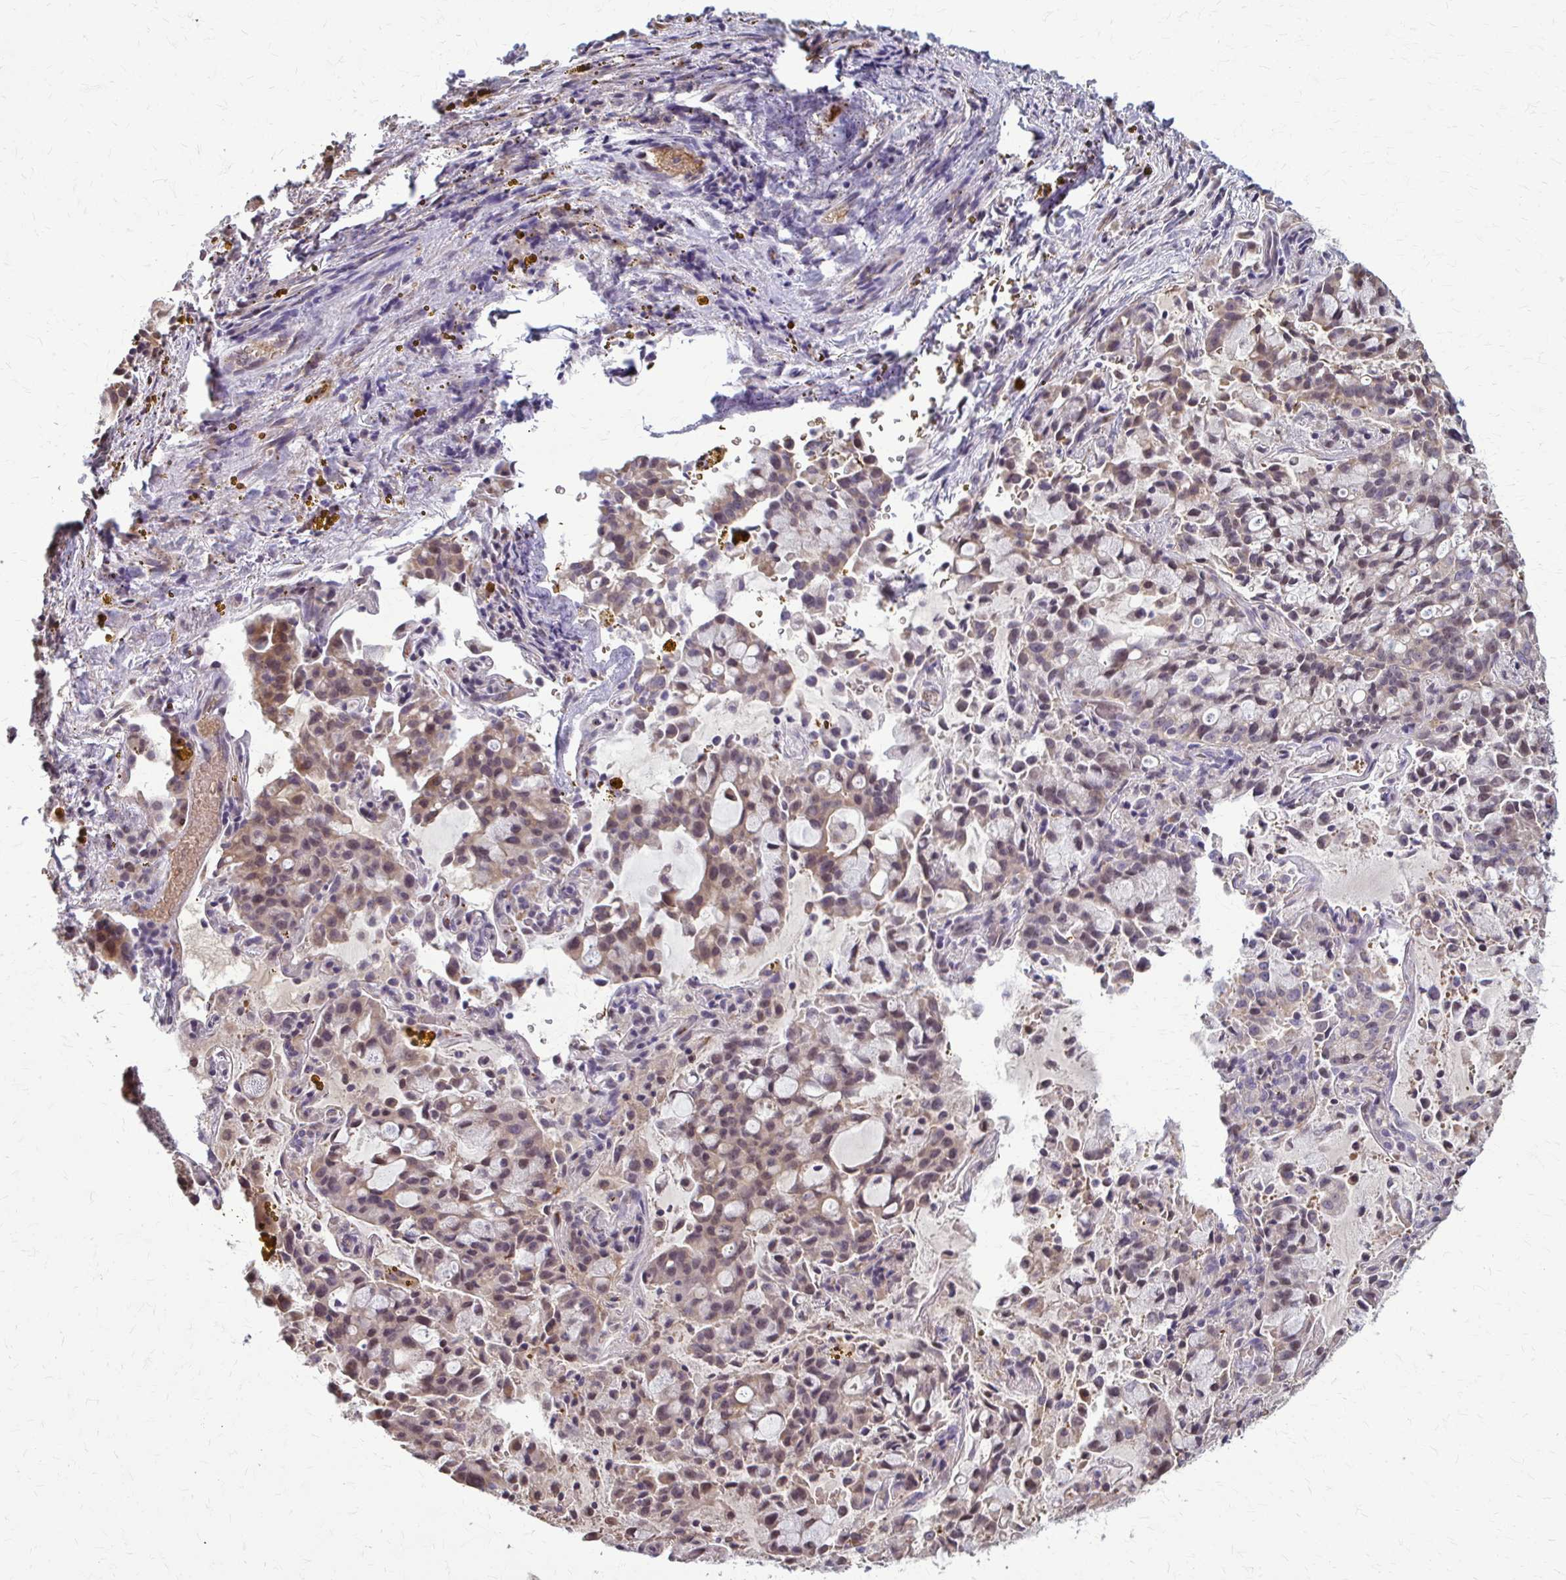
{"staining": {"intensity": "weak", "quantity": ">75%", "location": "cytoplasmic/membranous,nuclear"}, "tissue": "lung cancer", "cell_type": "Tumor cells", "image_type": "cancer", "snomed": [{"axis": "morphology", "description": "Adenocarcinoma, NOS"}, {"axis": "topography", "description": "Lung"}], "caption": "Lung adenocarcinoma tissue shows weak cytoplasmic/membranous and nuclear staining in about >75% of tumor cells, visualized by immunohistochemistry.", "gene": "ZNF34", "patient": {"sex": "female", "age": 44}}